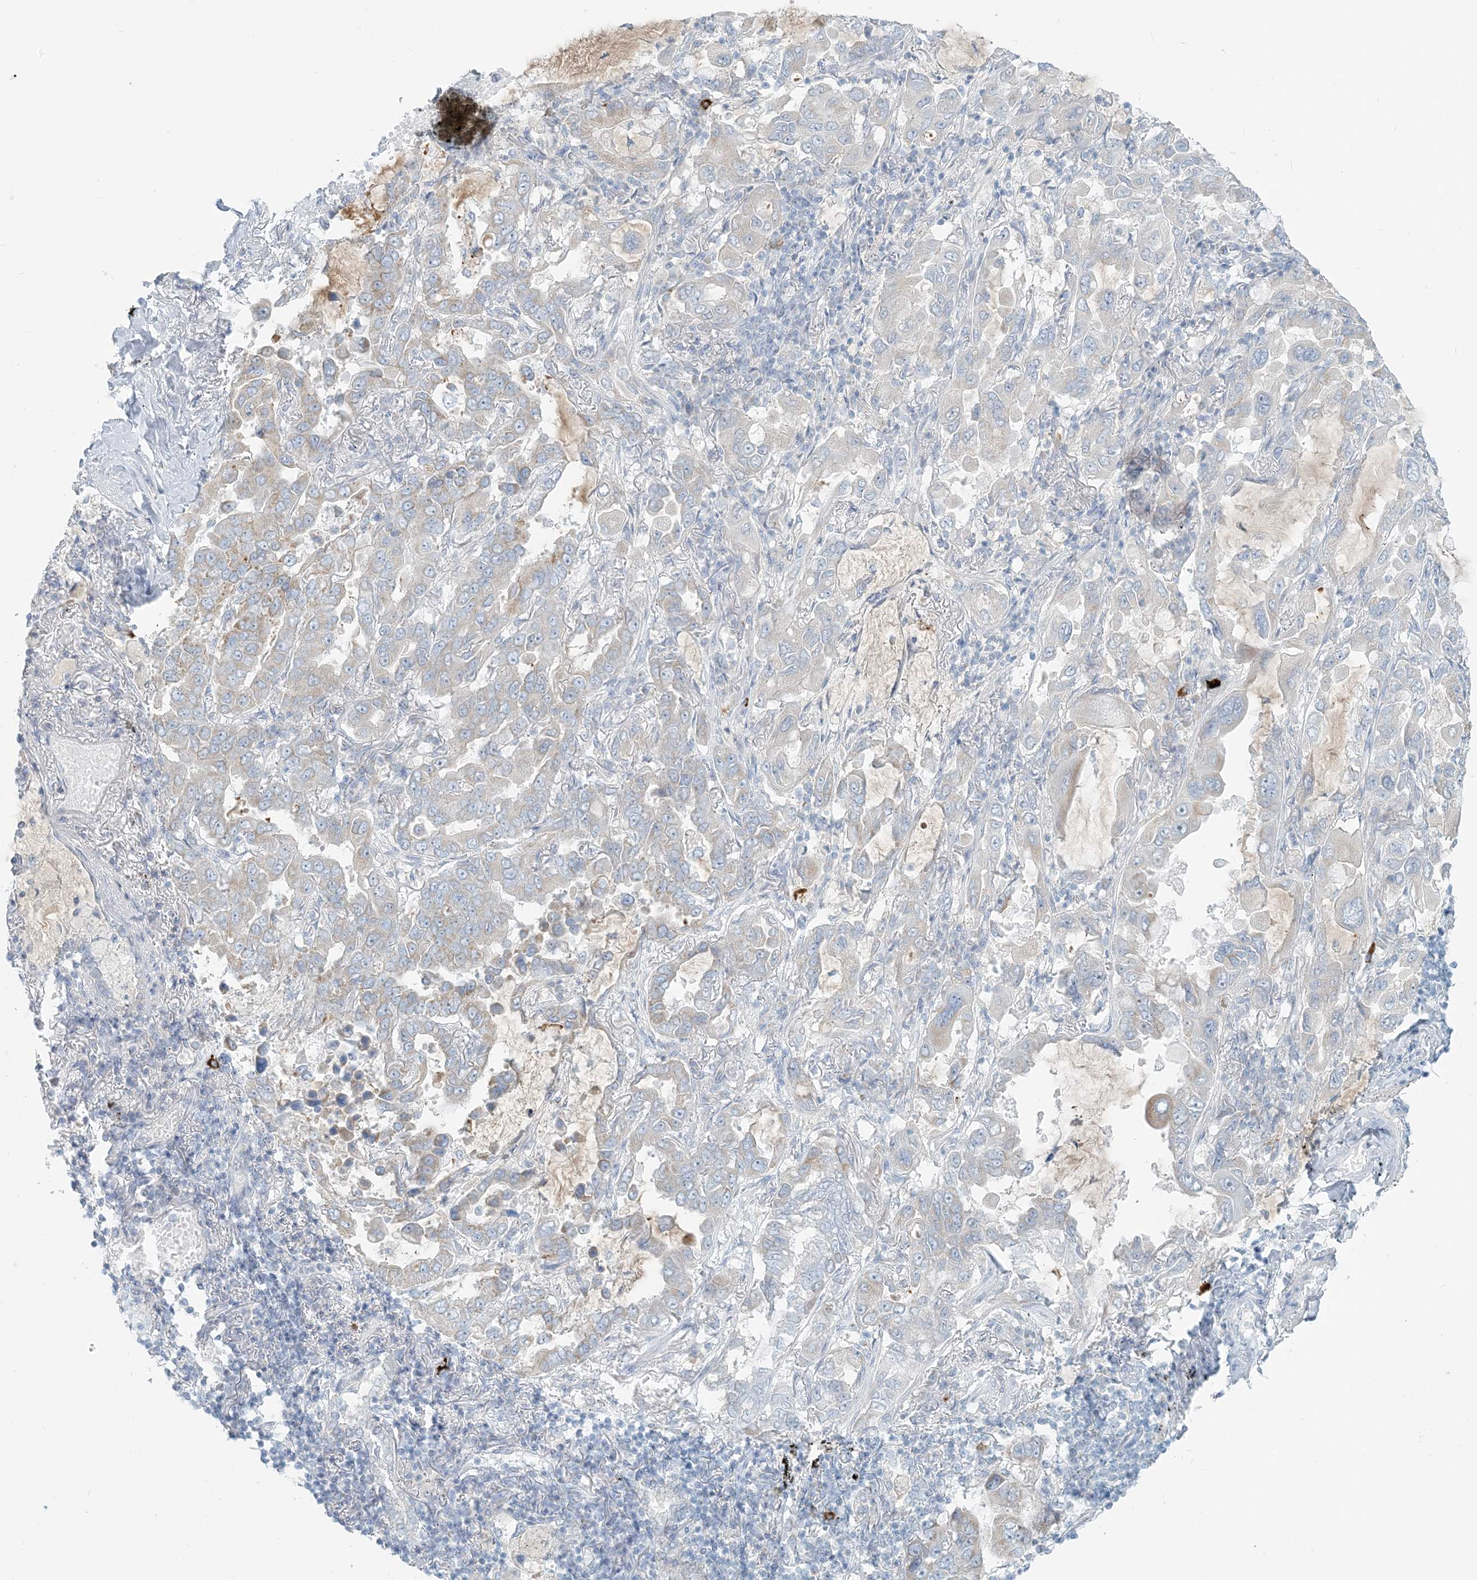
{"staining": {"intensity": "weak", "quantity": "<25%", "location": "cytoplasmic/membranous"}, "tissue": "lung cancer", "cell_type": "Tumor cells", "image_type": "cancer", "snomed": [{"axis": "morphology", "description": "Adenocarcinoma, NOS"}, {"axis": "topography", "description": "Lung"}], "caption": "The immunohistochemistry histopathology image has no significant expression in tumor cells of adenocarcinoma (lung) tissue.", "gene": "SCML1", "patient": {"sex": "male", "age": 64}}